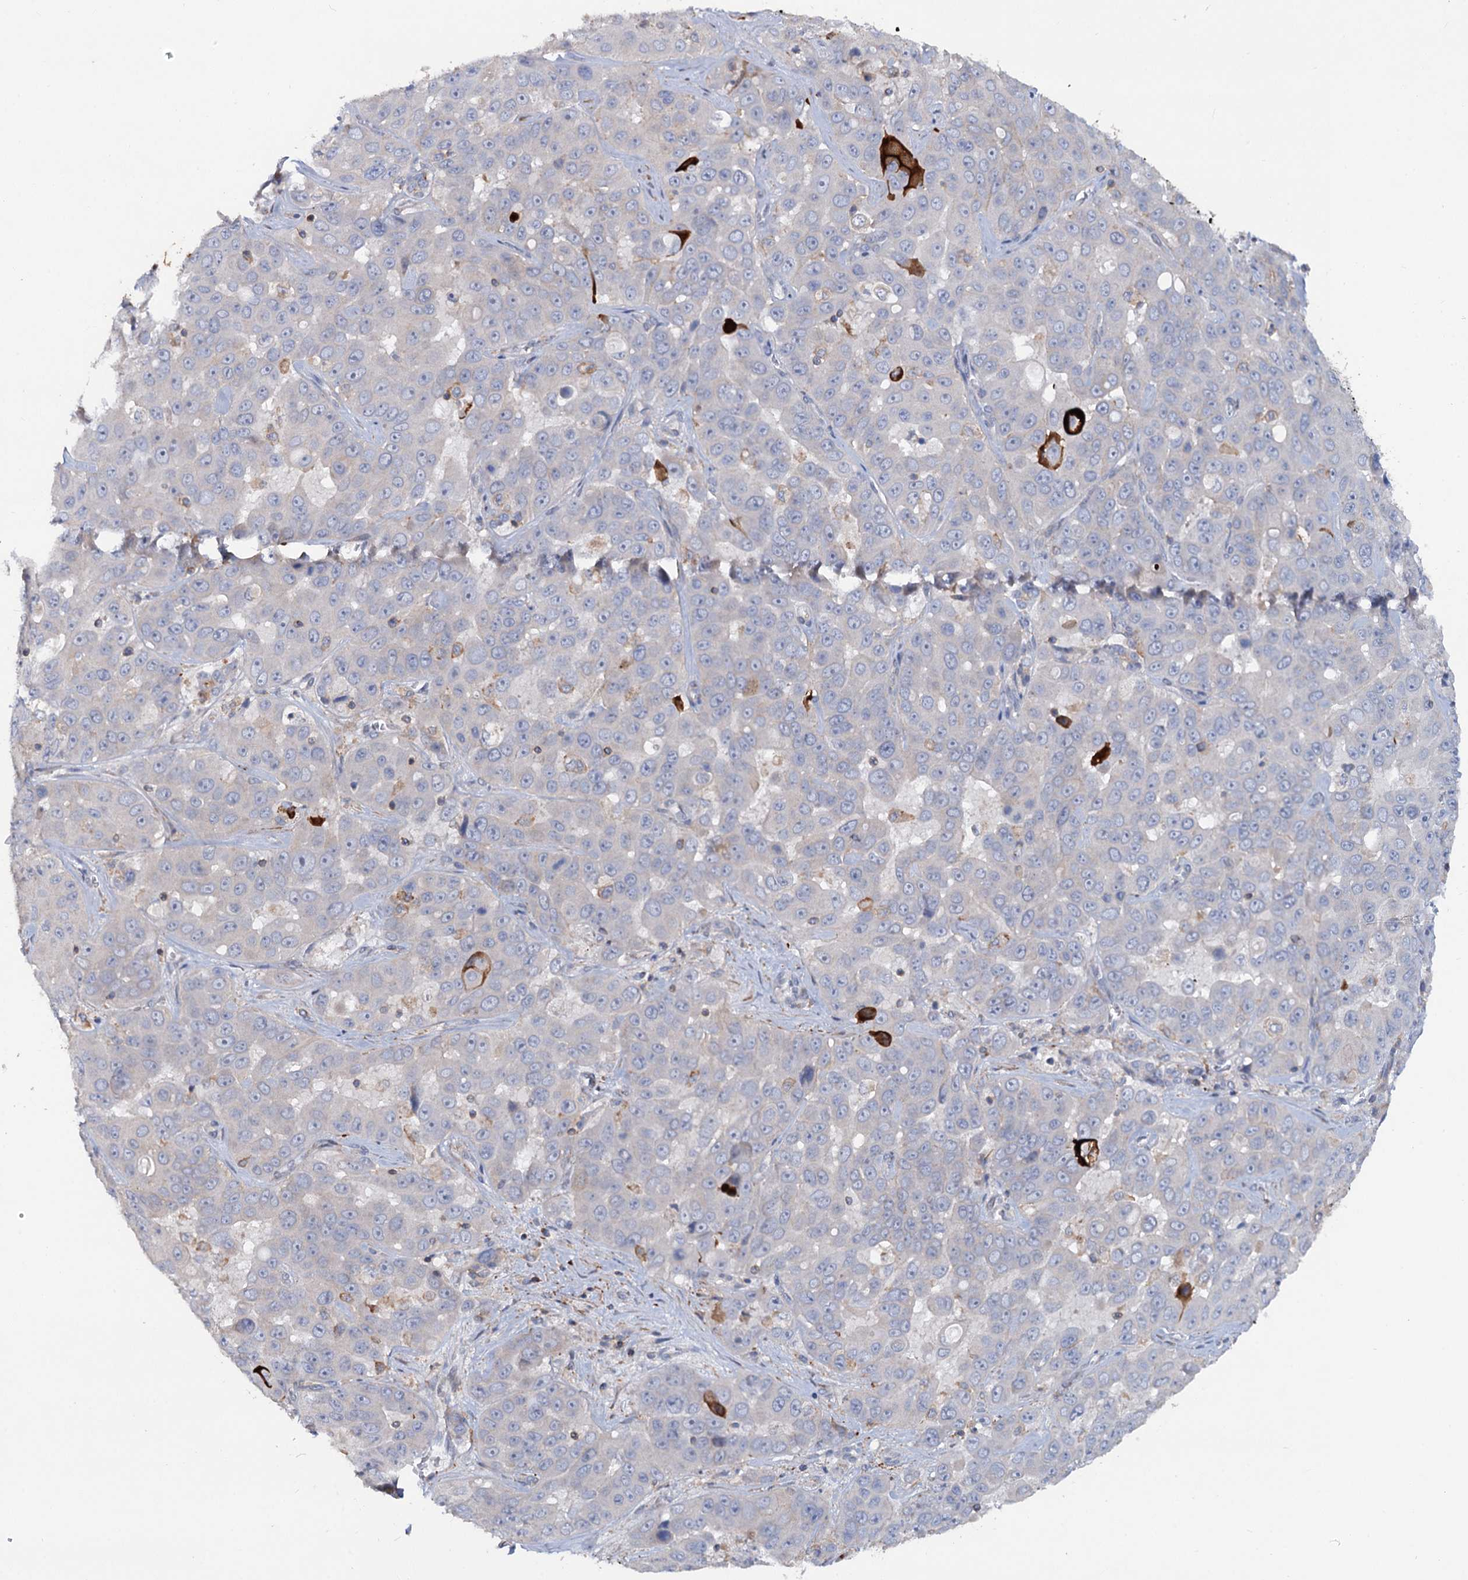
{"staining": {"intensity": "negative", "quantity": "none", "location": "none"}, "tissue": "liver cancer", "cell_type": "Tumor cells", "image_type": "cancer", "snomed": [{"axis": "morphology", "description": "Cholangiocarcinoma"}, {"axis": "topography", "description": "Liver"}], "caption": "Photomicrograph shows no protein positivity in tumor cells of liver cholangiocarcinoma tissue. (DAB (3,3'-diaminobenzidine) IHC with hematoxylin counter stain).", "gene": "LRCH4", "patient": {"sex": "female", "age": 52}}